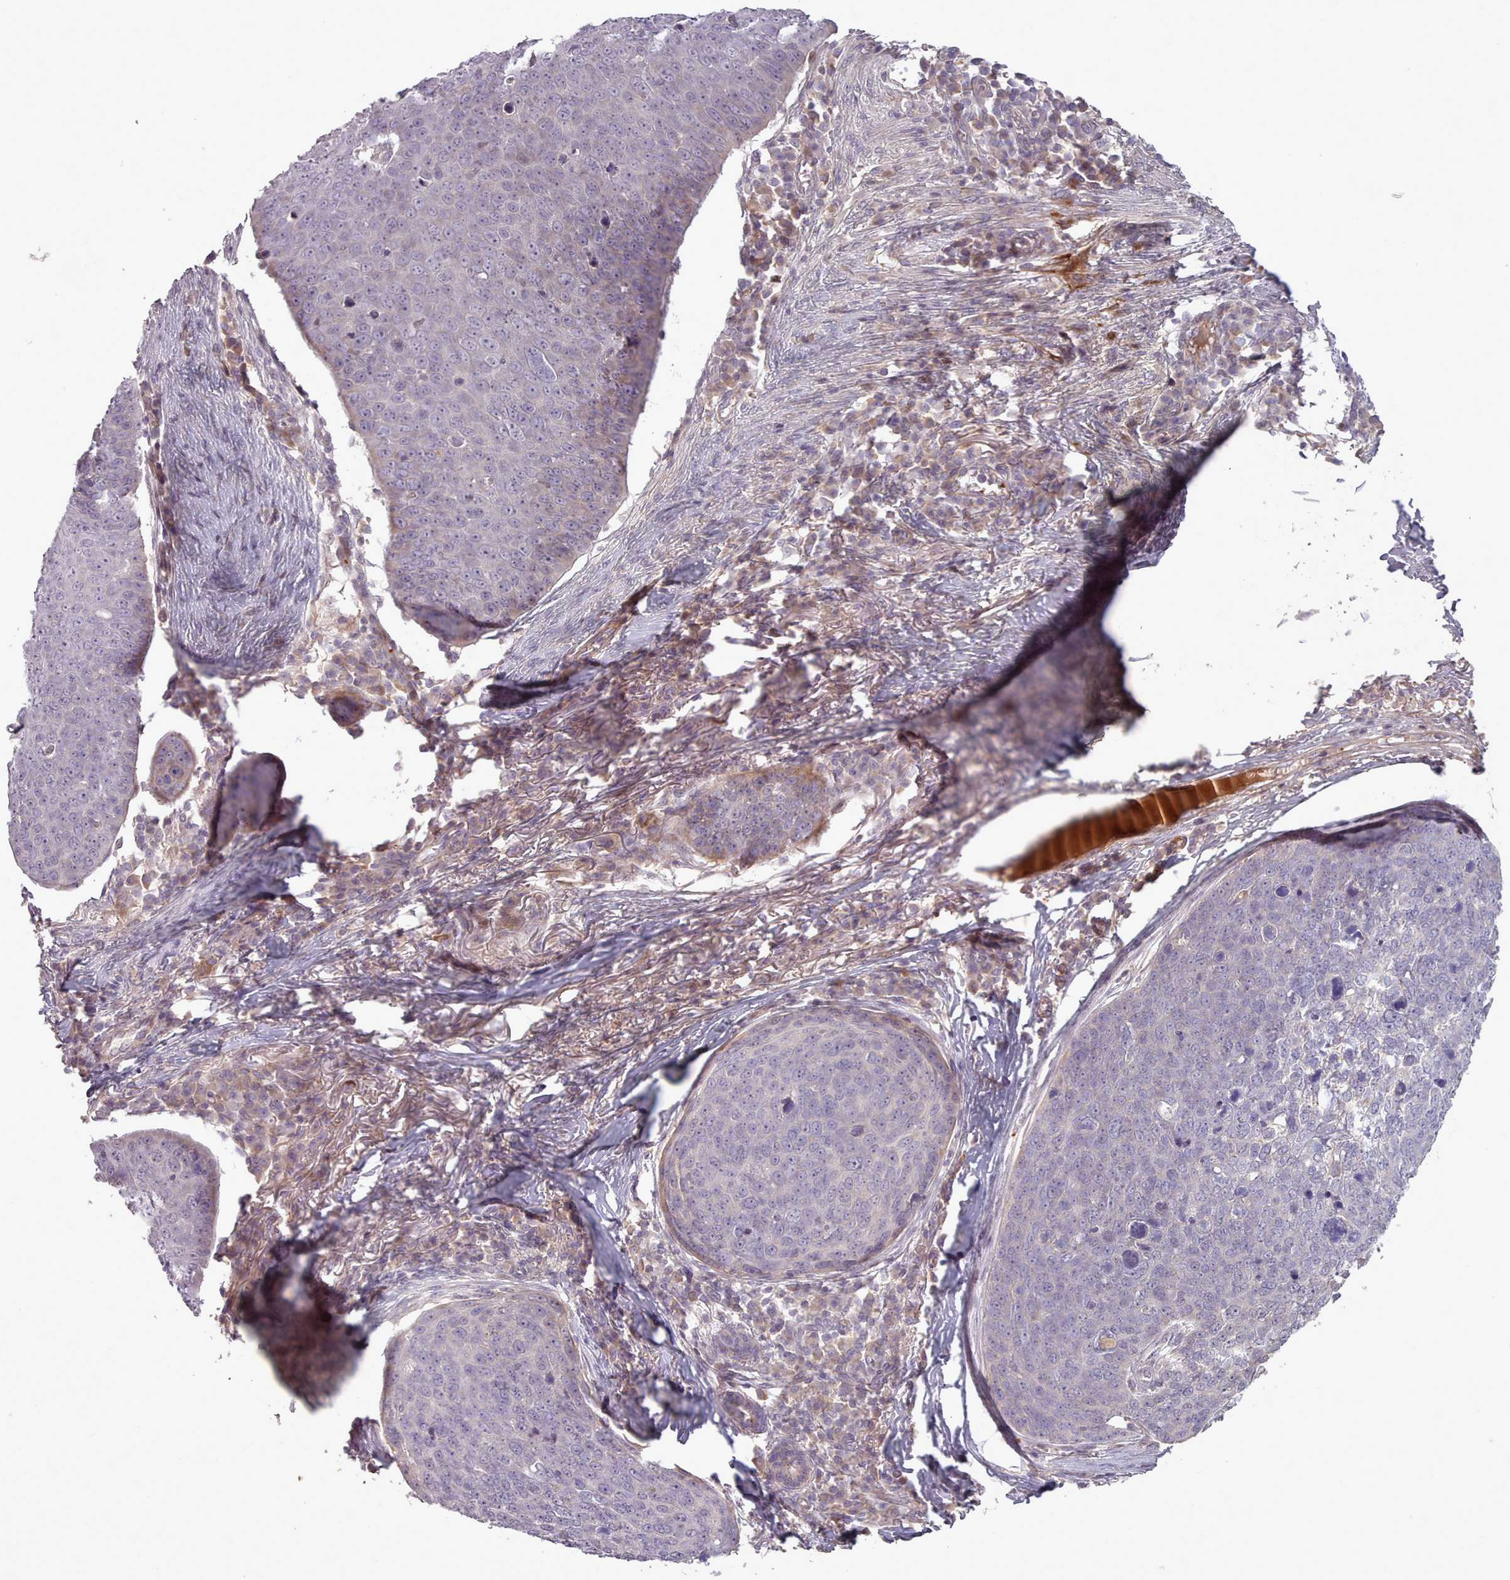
{"staining": {"intensity": "negative", "quantity": "none", "location": "none"}, "tissue": "skin cancer", "cell_type": "Tumor cells", "image_type": "cancer", "snomed": [{"axis": "morphology", "description": "Squamous cell carcinoma, NOS"}, {"axis": "topography", "description": "Skin"}], "caption": "The immunohistochemistry (IHC) image has no significant expression in tumor cells of squamous cell carcinoma (skin) tissue. (Brightfield microscopy of DAB immunohistochemistry (IHC) at high magnification).", "gene": "LEFTY2", "patient": {"sex": "male", "age": 71}}